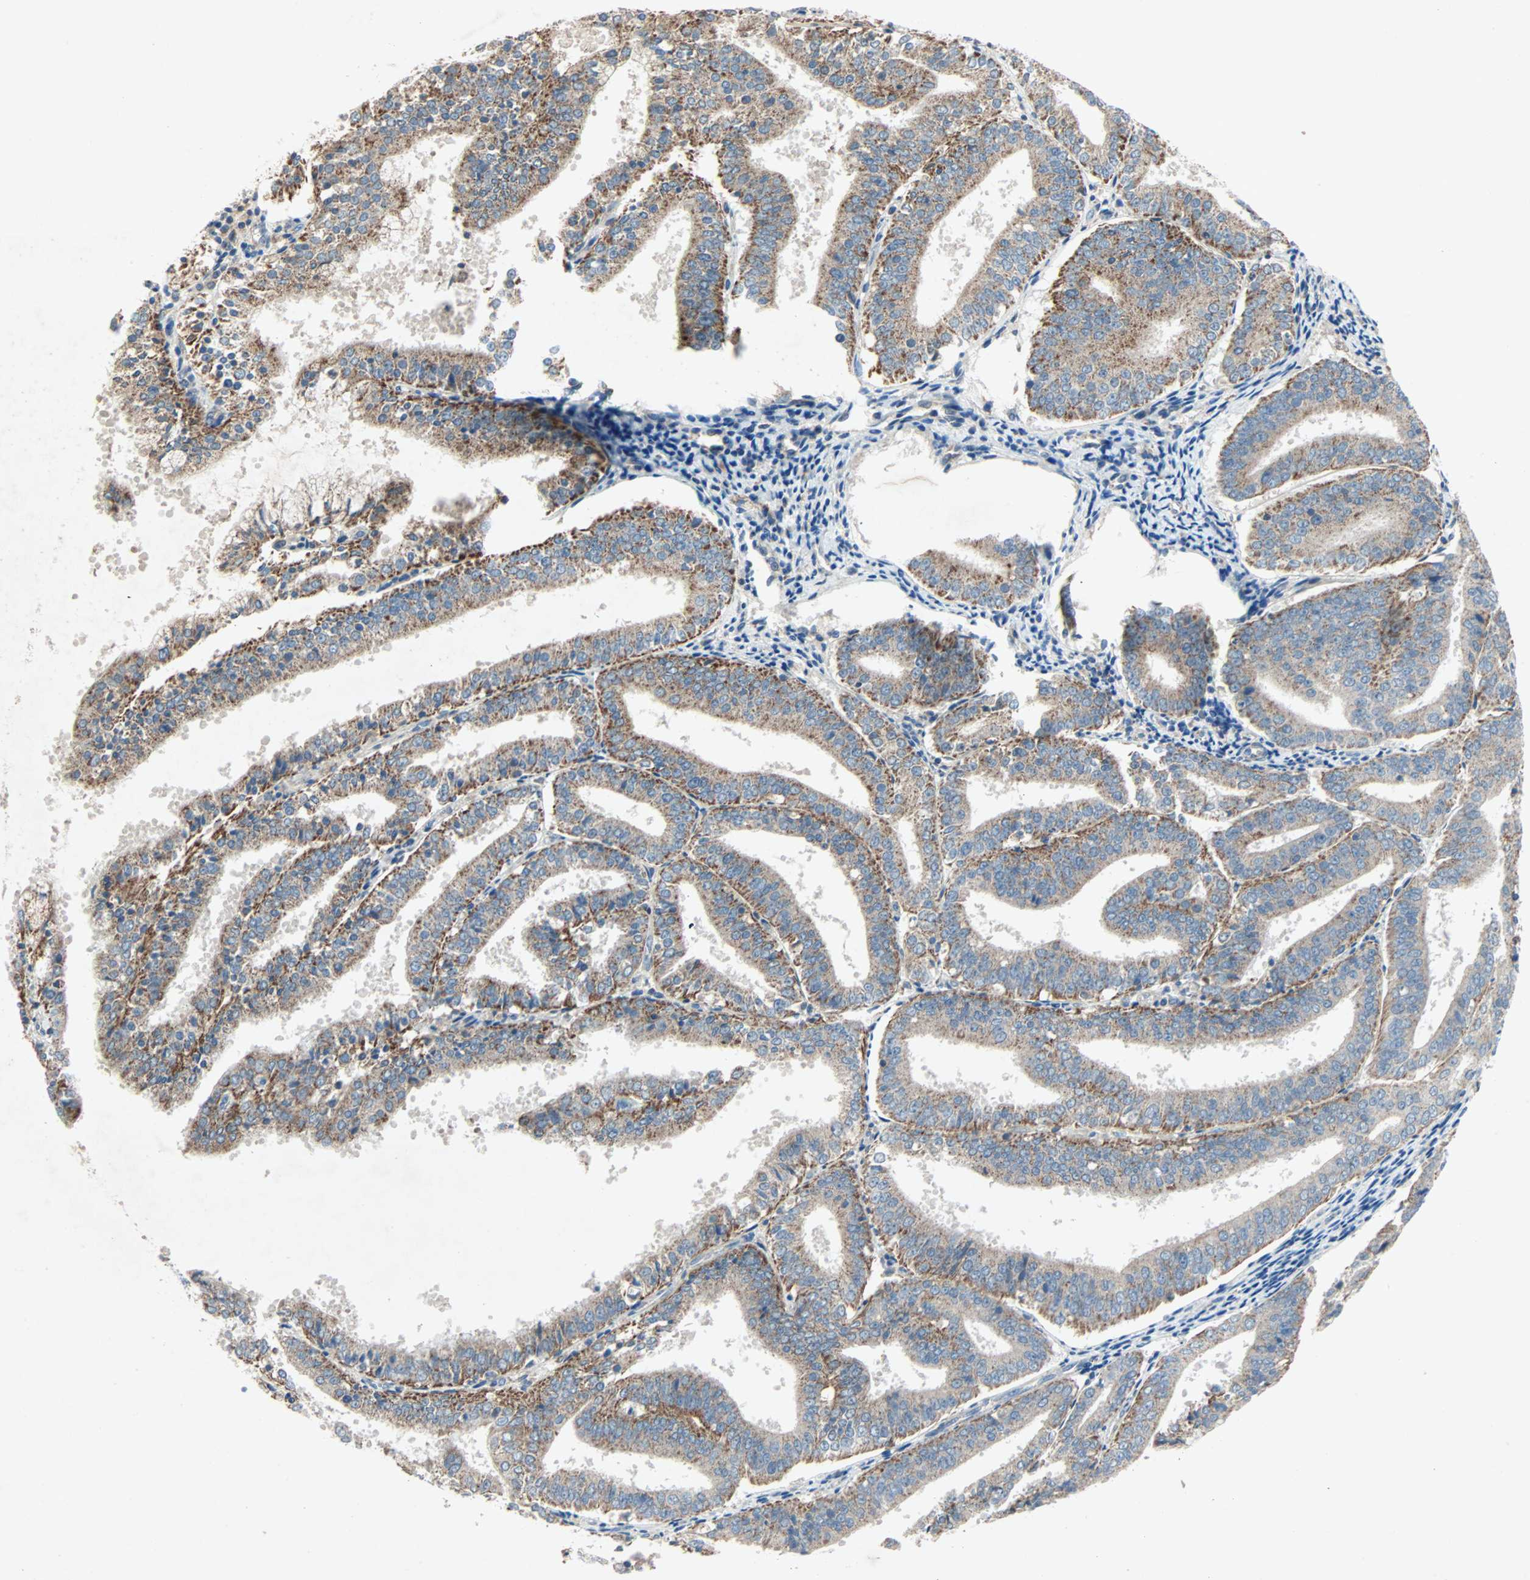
{"staining": {"intensity": "moderate", "quantity": ">75%", "location": "cytoplasmic/membranous"}, "tissue": "endometrial cancer", "cell_type": "Tumor cells", "image_type": "cancer", "snomed": [{"axis": "morphology", "description": "Adenocarcinoma, NOS"}, {"axis": "topography", "description": "Endometrium"}], "caption": "Immunohistochemistry (IHC) photomicrograph of neoplastic tissue: endometrial cancer (adenocarcinoma) stained using immunohistochemistry (IHC) shows medium levels of moderate protein expression localized specifically in the cytoplasmic/membranous of tumor cells, appearing as a cytoplasmic/membranous brown color.", "gene": "XYLT1", "patient": {"sex": "female", "age": 63}}